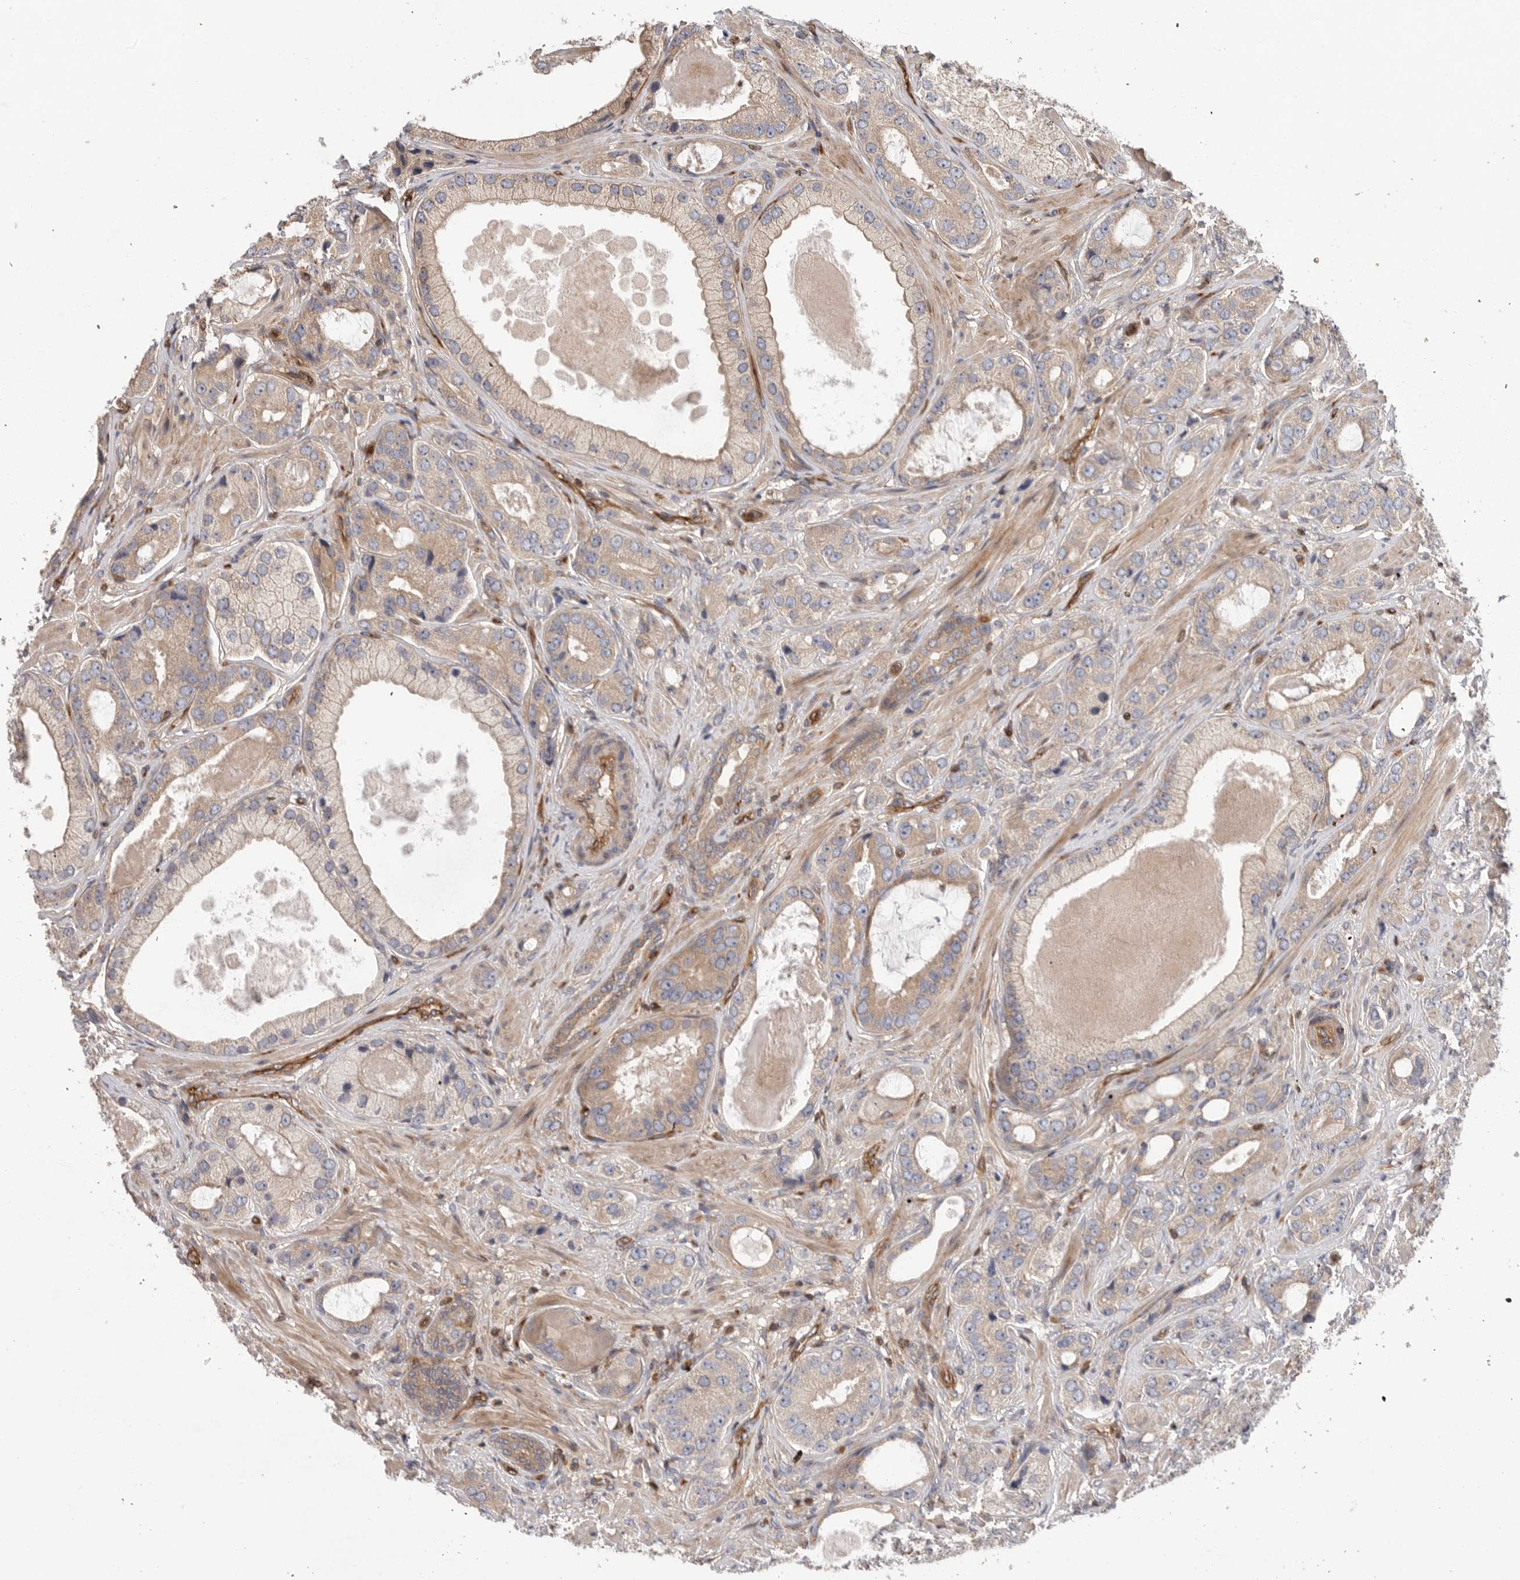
{"staining": {"intensity": "weak", "quantity": "25%-75%", "location": "cytoplasmic/membranous"}, "tissue": "prostate cancer", "cell_type": "Tumor cells", "image_type": "cancer", "snomed": [{"axis": "morphology", "description": "Normal tissue, NOS"}, {"axis": "morphology", "description": "Adenocarcinoma, High grade"}, {"axis": "topography", "description": "Prostate"}, {"axis": "topography", "description": "Peripheral nerve tissue"}], "caption": "Immunohistochemistry (IHC) (DAB (3,3'-diaminobenzidine)) staining of human prostate cancer (adenocarcinoma (high-grade)) exhibits weak cytoplasmic/membranous protein expression in about 25%-75% of tumor cells.", "gene": "PRKCH", "patient": {"sex": "male", "age": 59}}